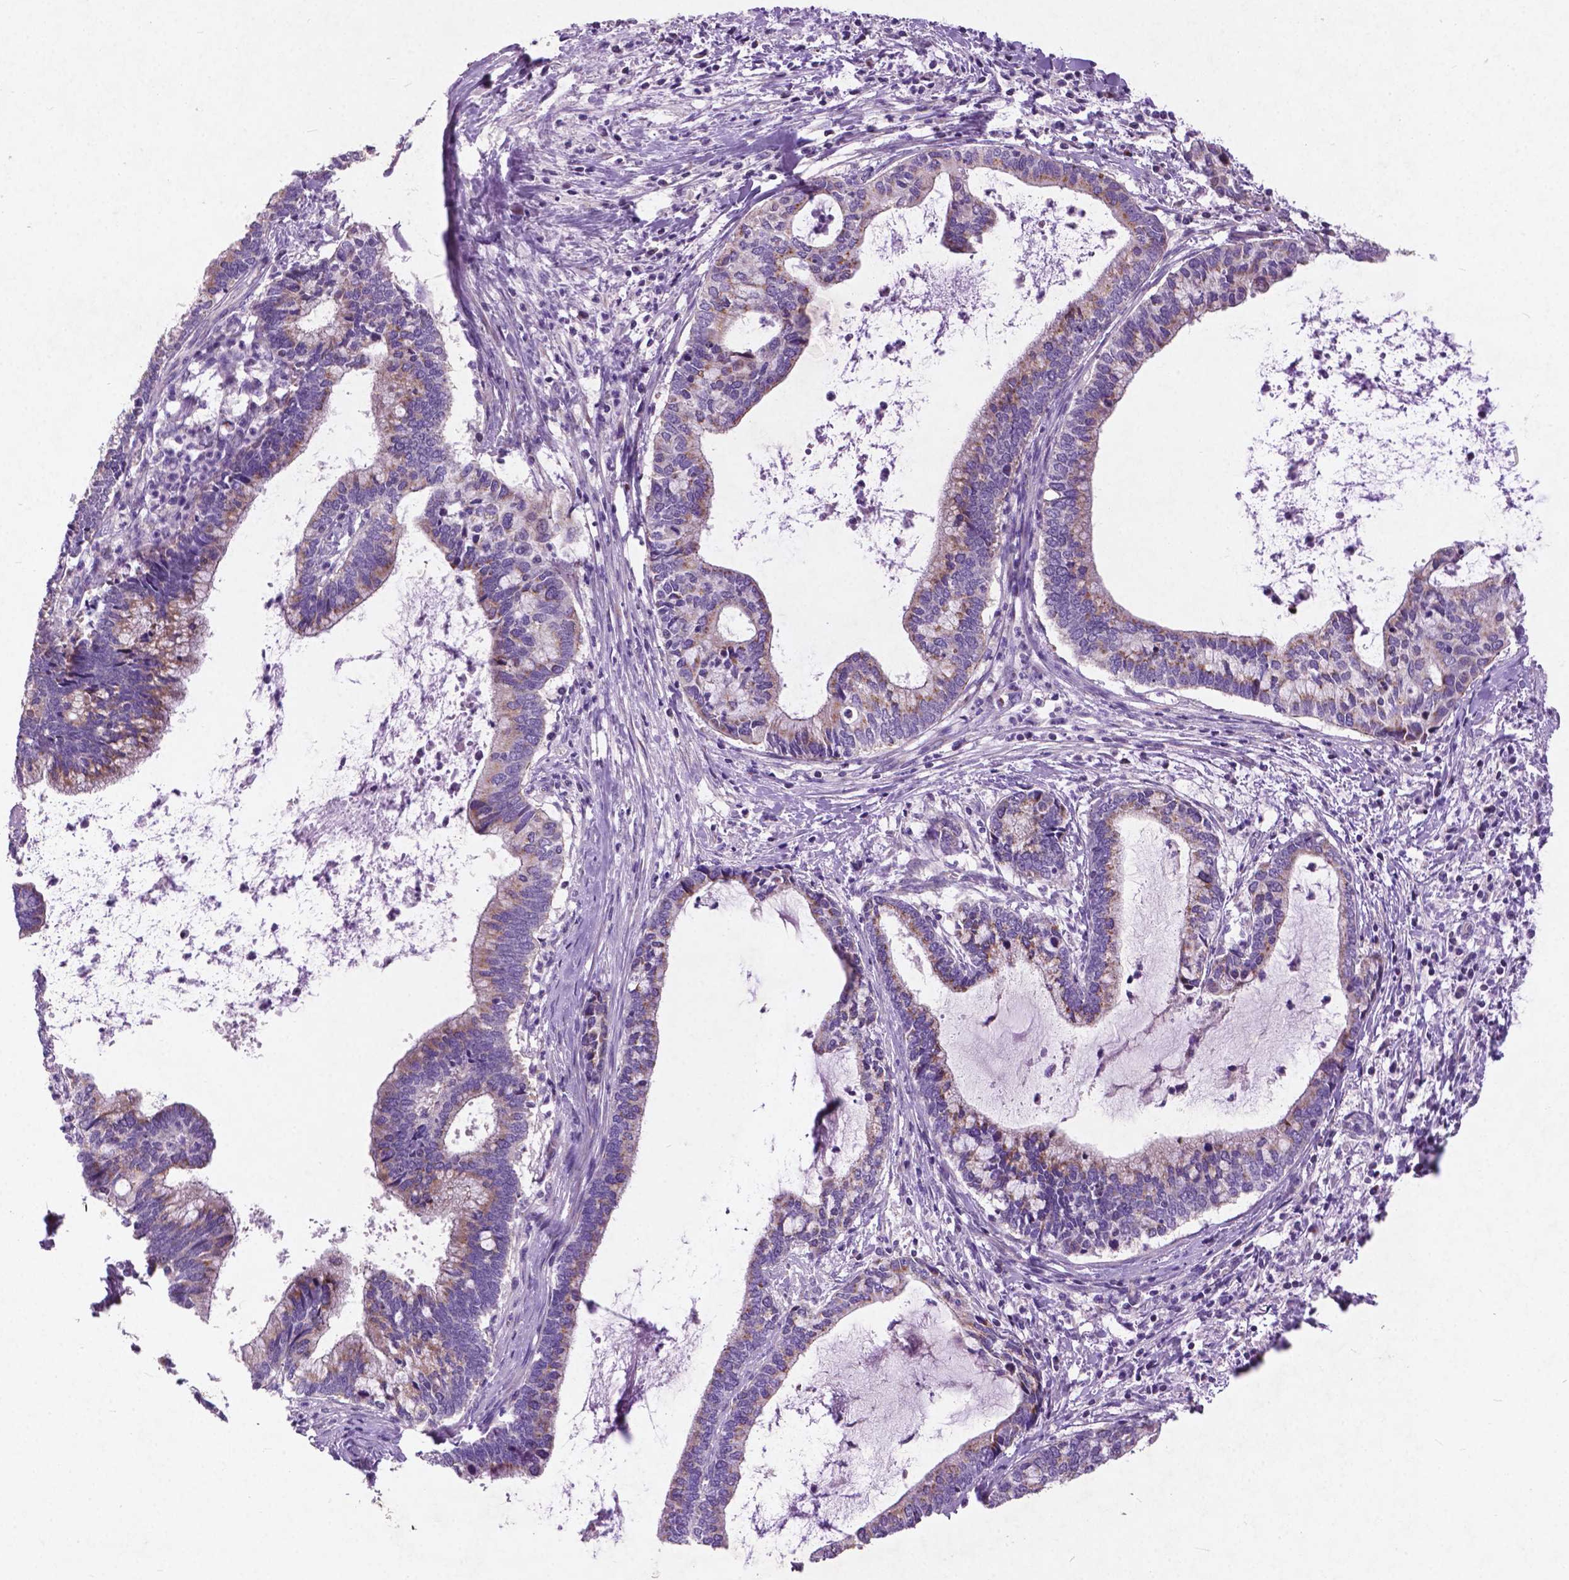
{"staining": {"intensity": "weak", "quantity": ">75%", "location": "cytoplasmic/membranous"}, "tissue": "cervical cancer", "cell_type": "Tumor cells", "image_type": "cancer", "snomed": [{"axis": "morphology", "description": "Adenocarcinoma, NOS"}, {"axis": "topography", "description": "Cervix"}], "caption": "IHC histopathology image of cervical adenocarcinoma stained for a protein (brown), which shows low levels of weak cytoplasmic/membranous expression in about >75% of tumor cells.", "gene": "ATG4D", "patient": {"sex": "female", "age": 42}}